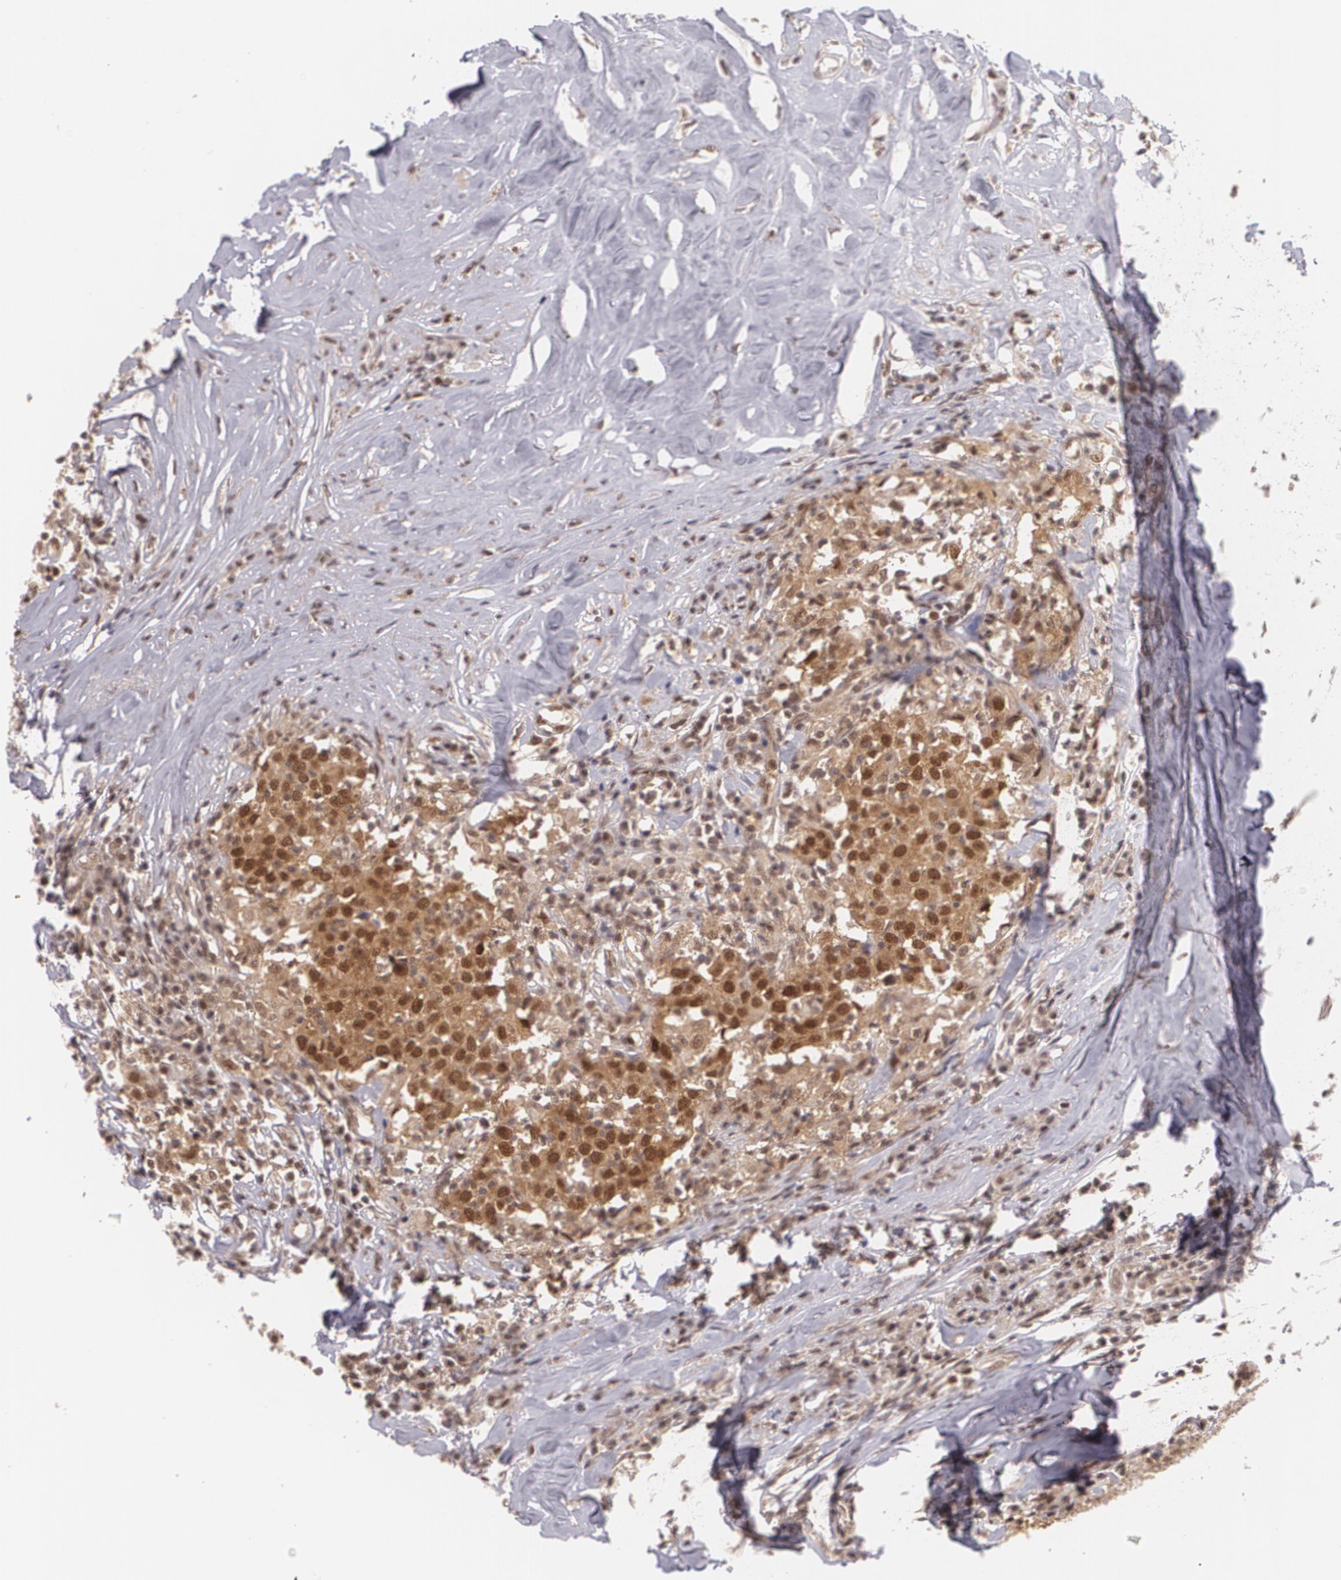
{"staining": {"intensity": "moderate", "quantity": "25%-75%", "location": "cytoplasmic/membranous,nuclear"}, "tissue": "head and neck cancer", "cell_type": "Tumor cells", "image_type": "cancer", "snomed": [{"axis": "morphology", "description": "Adenocarcinoma, NOS"}, {"axis": "topography", "description": "Salivary gland"}, {"axis": "topography", "description": "Head-Neck"}], "caption": "Immunohistochemical staining of head and neck cancer (adenocarcinoma) reveals moderate cytoplasmic/membranous and nuclear protein positivity in about 25%-75% of tumor cells.", "gene": "CUL2", "patient": {"sex": "female", "age": 65}}